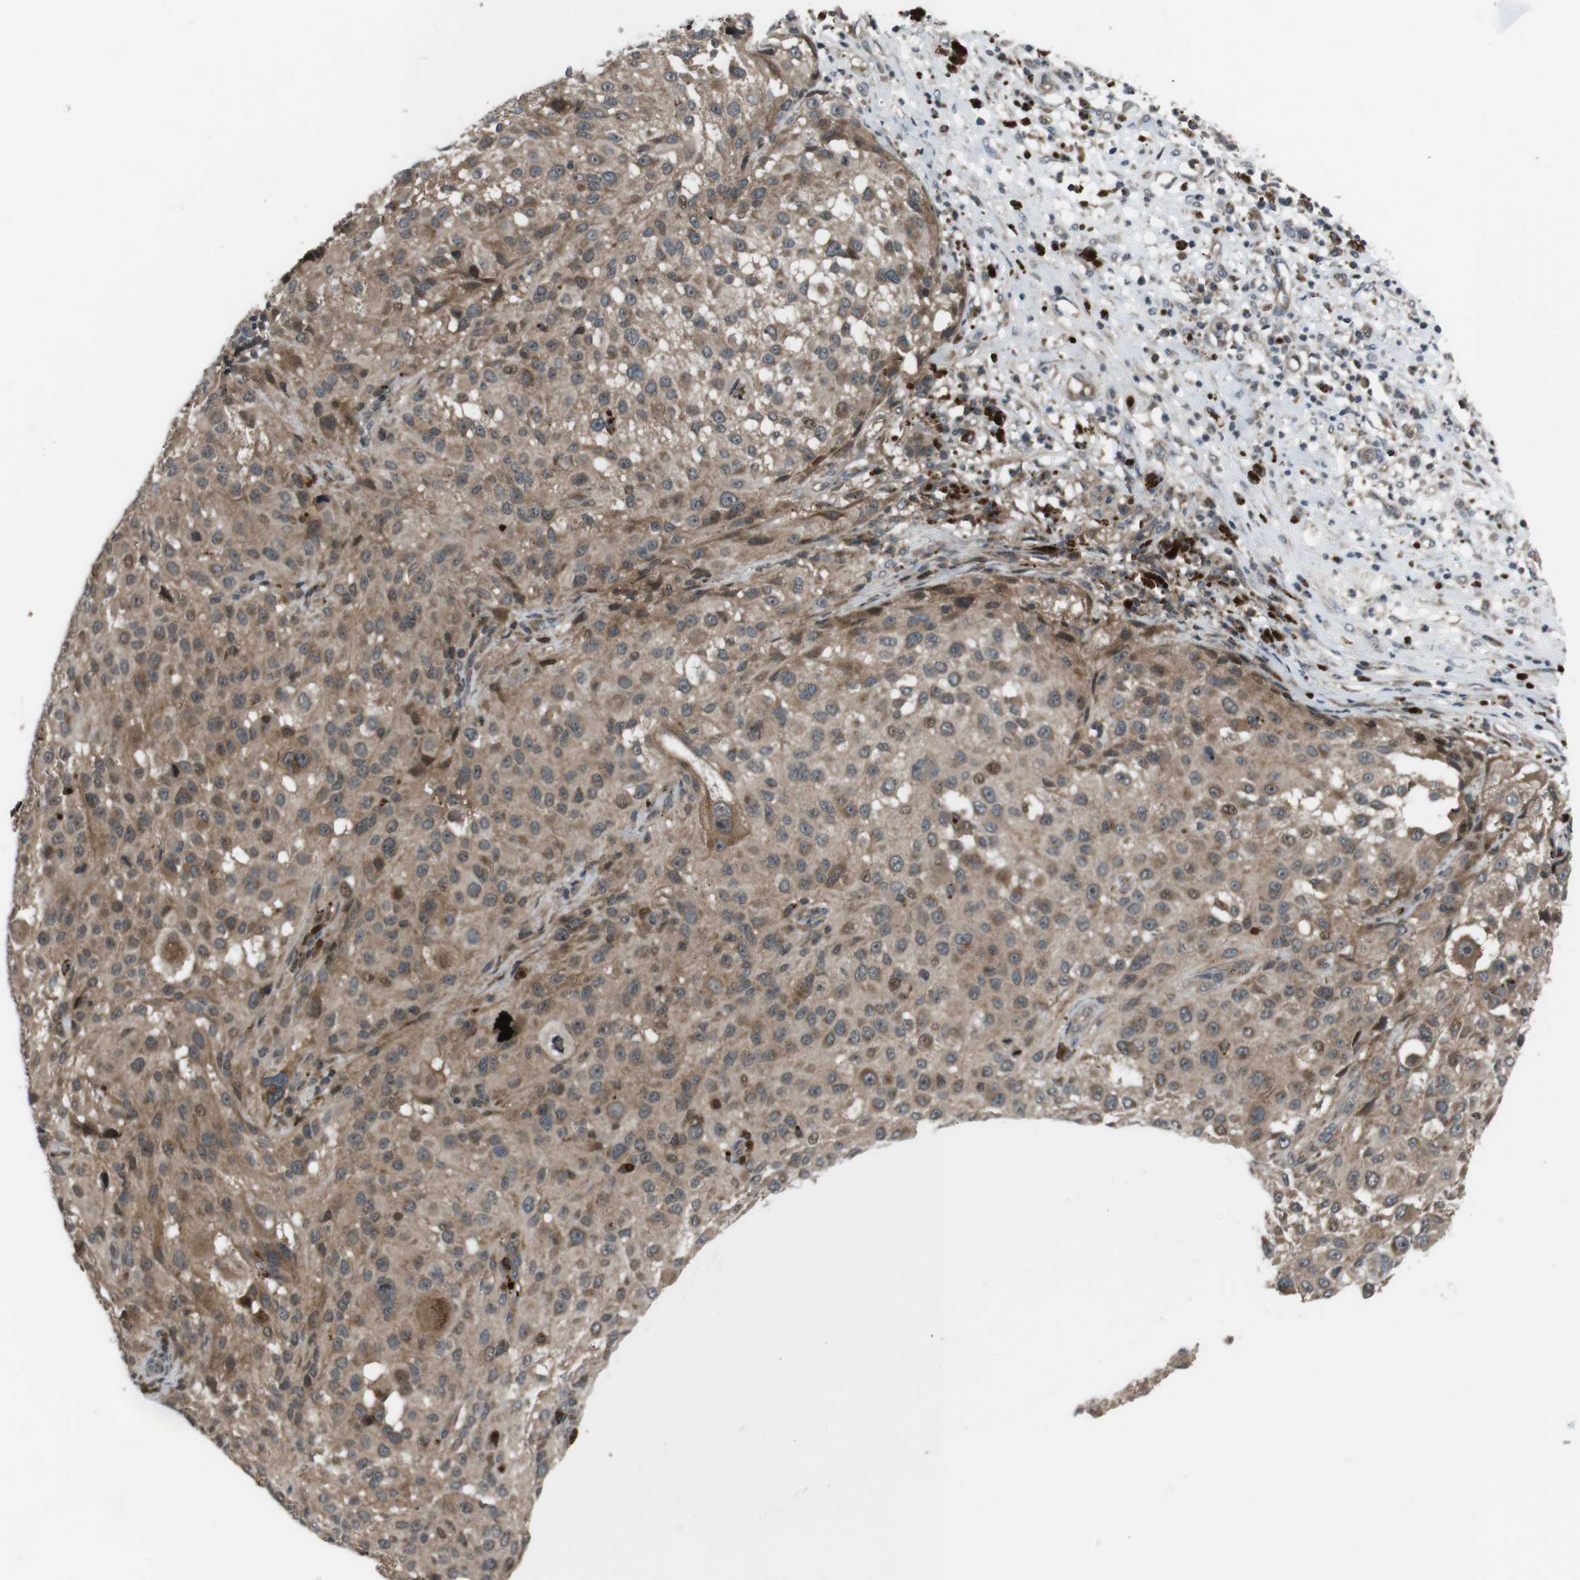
{"staining": {"intensity": "moderate", "quantity": ">75%", "location": "cytoplasmic/membranous,nuclear"}, "tissue": "melanoma", "cell_type": "Tumor cells", "image_type": "cancer", "snomed": [{"axis": "morphology", "description": "Necrosis, NOS"}, {"axis": "morphology", "description": "Malignant melanoma, NOS"}, {"axis": "topography", "description": "Skin"}], "caption": "High-power microscopy captured an immunohistochemistry image of melanoma, revealing moderate cytoplasmic/membranous and nuclear positivity in approximately >75% of tumor cells.", "gene": "SLC22A23", "patient": {"sex": "female", "age": 87}}